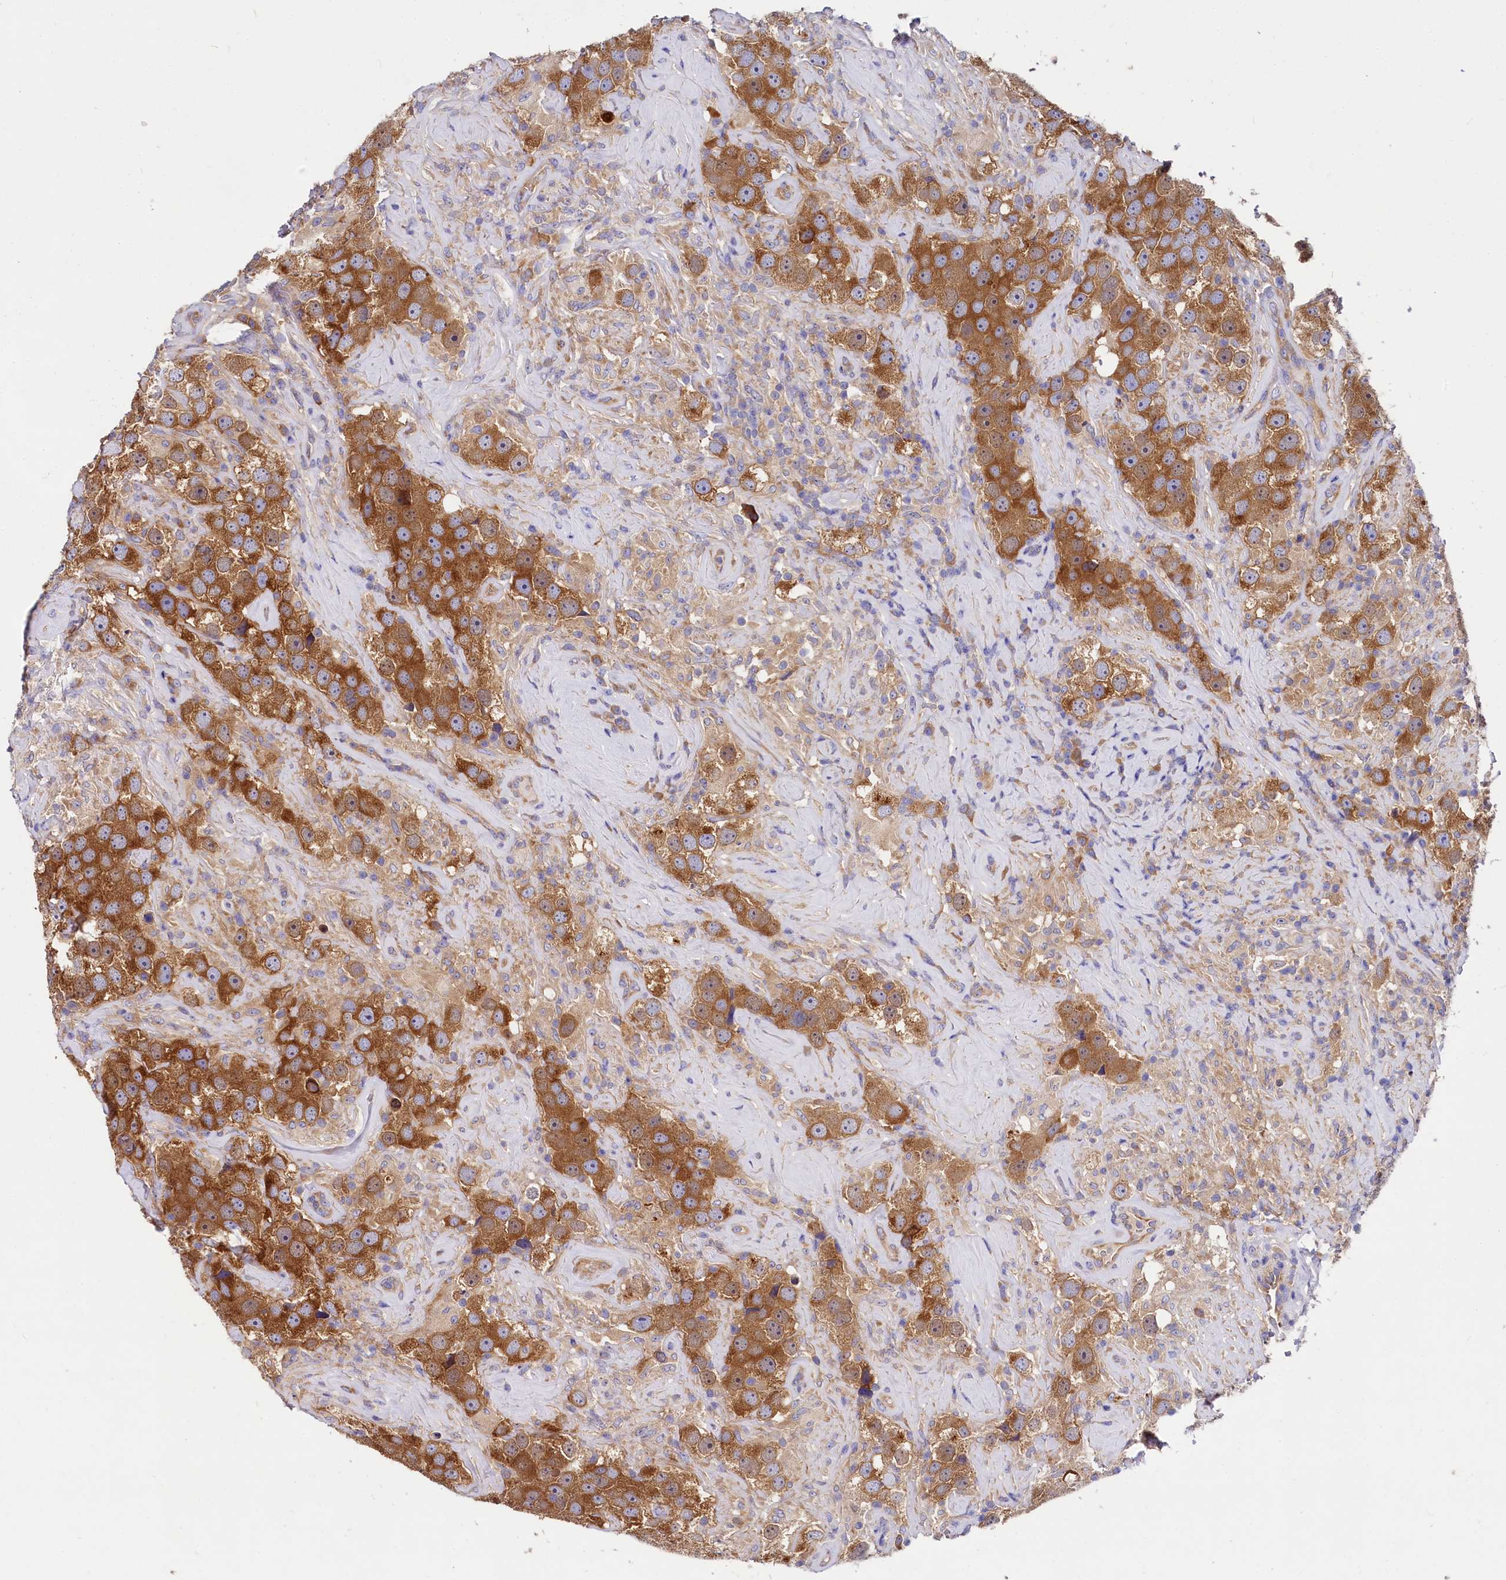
{"staining": {"intensity": "strong", "quantity": ">75%", "location": "cytoplasmic/membranous"}, "tissue": "testis cancer", "cell_type": "Tumor cells", "image_type": "cancer", "snomed": [{"axis": "morphology", "description": "Seminoma, NOS"}, {"axis": "topography", "description": "Testis"}], "caption": "The histopathology image shows staining of testis seminoma, revealing strong cytoplasmic/membranous protein positivity (brown color) within tumor cells. The staining is performed using DAB brown chromogen to label protein expression. The nuclei are counter-stained blue using hematoxylin.", "gene": "QARS1", "patient": {"sex": "male", "age": 49}}